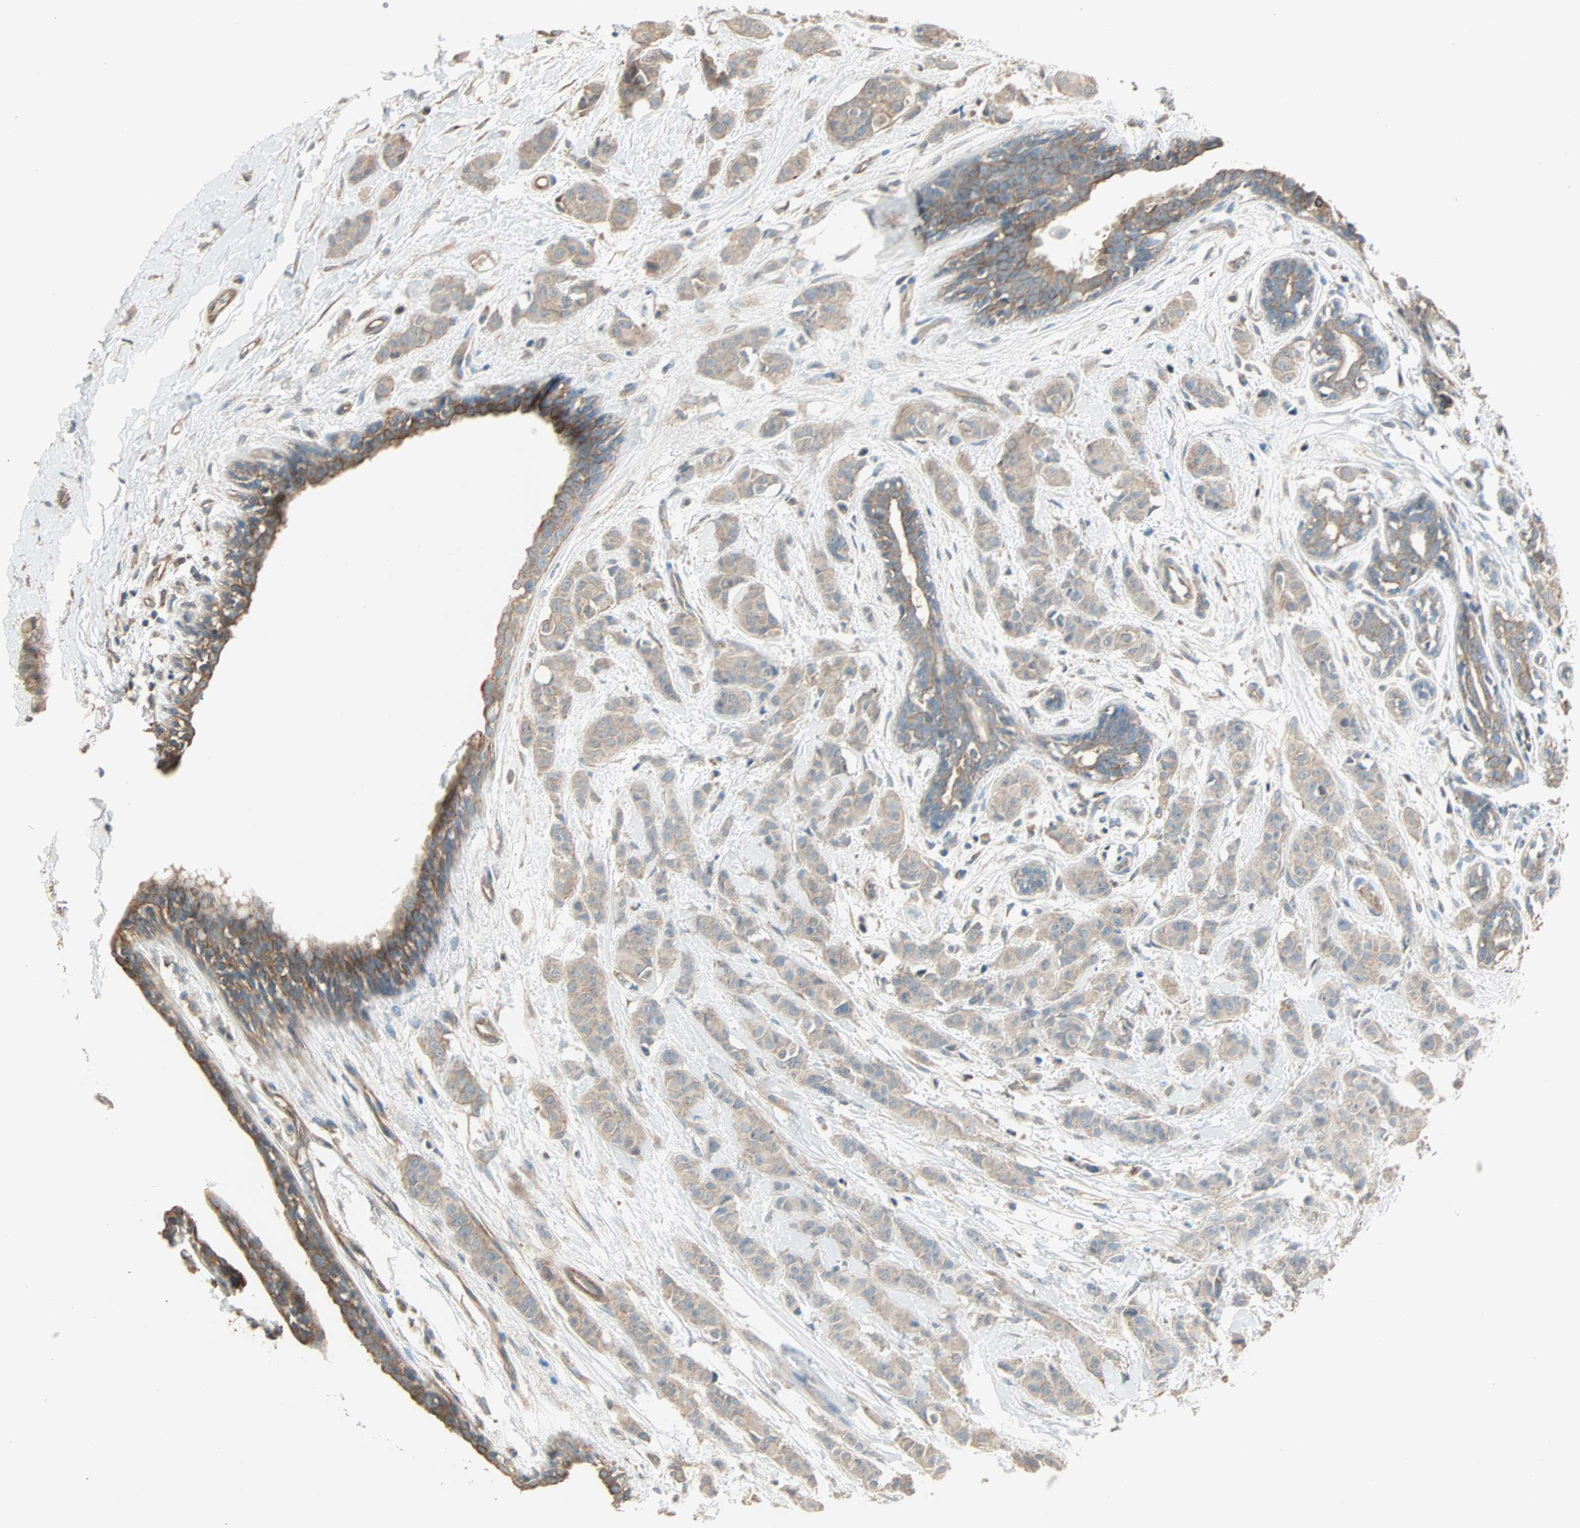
{"staining": {"intensity": "weak", "quantity": ">75%", "location": "cytoplasmic/membranous"}, "tissue": "breast cancer", "cell_type": "Tumor cells", "image_type": "cancer", "snomed": [{"axis": "morphology", "description": "Normal tissue, NOS"}, {"axis": "morphology", "description": "Duct carcinoma"}, {"axis": "topography", "description": "Breast"}], "caption": "Tumor cells exhibit low levels of weak cytoplasmic/membranous positivity in about >75% of cells in breast cancer (infiltrating ductal carcinoma).", "gene": "MAP3K21", "patient": {"sex": "female", "age": 40}}